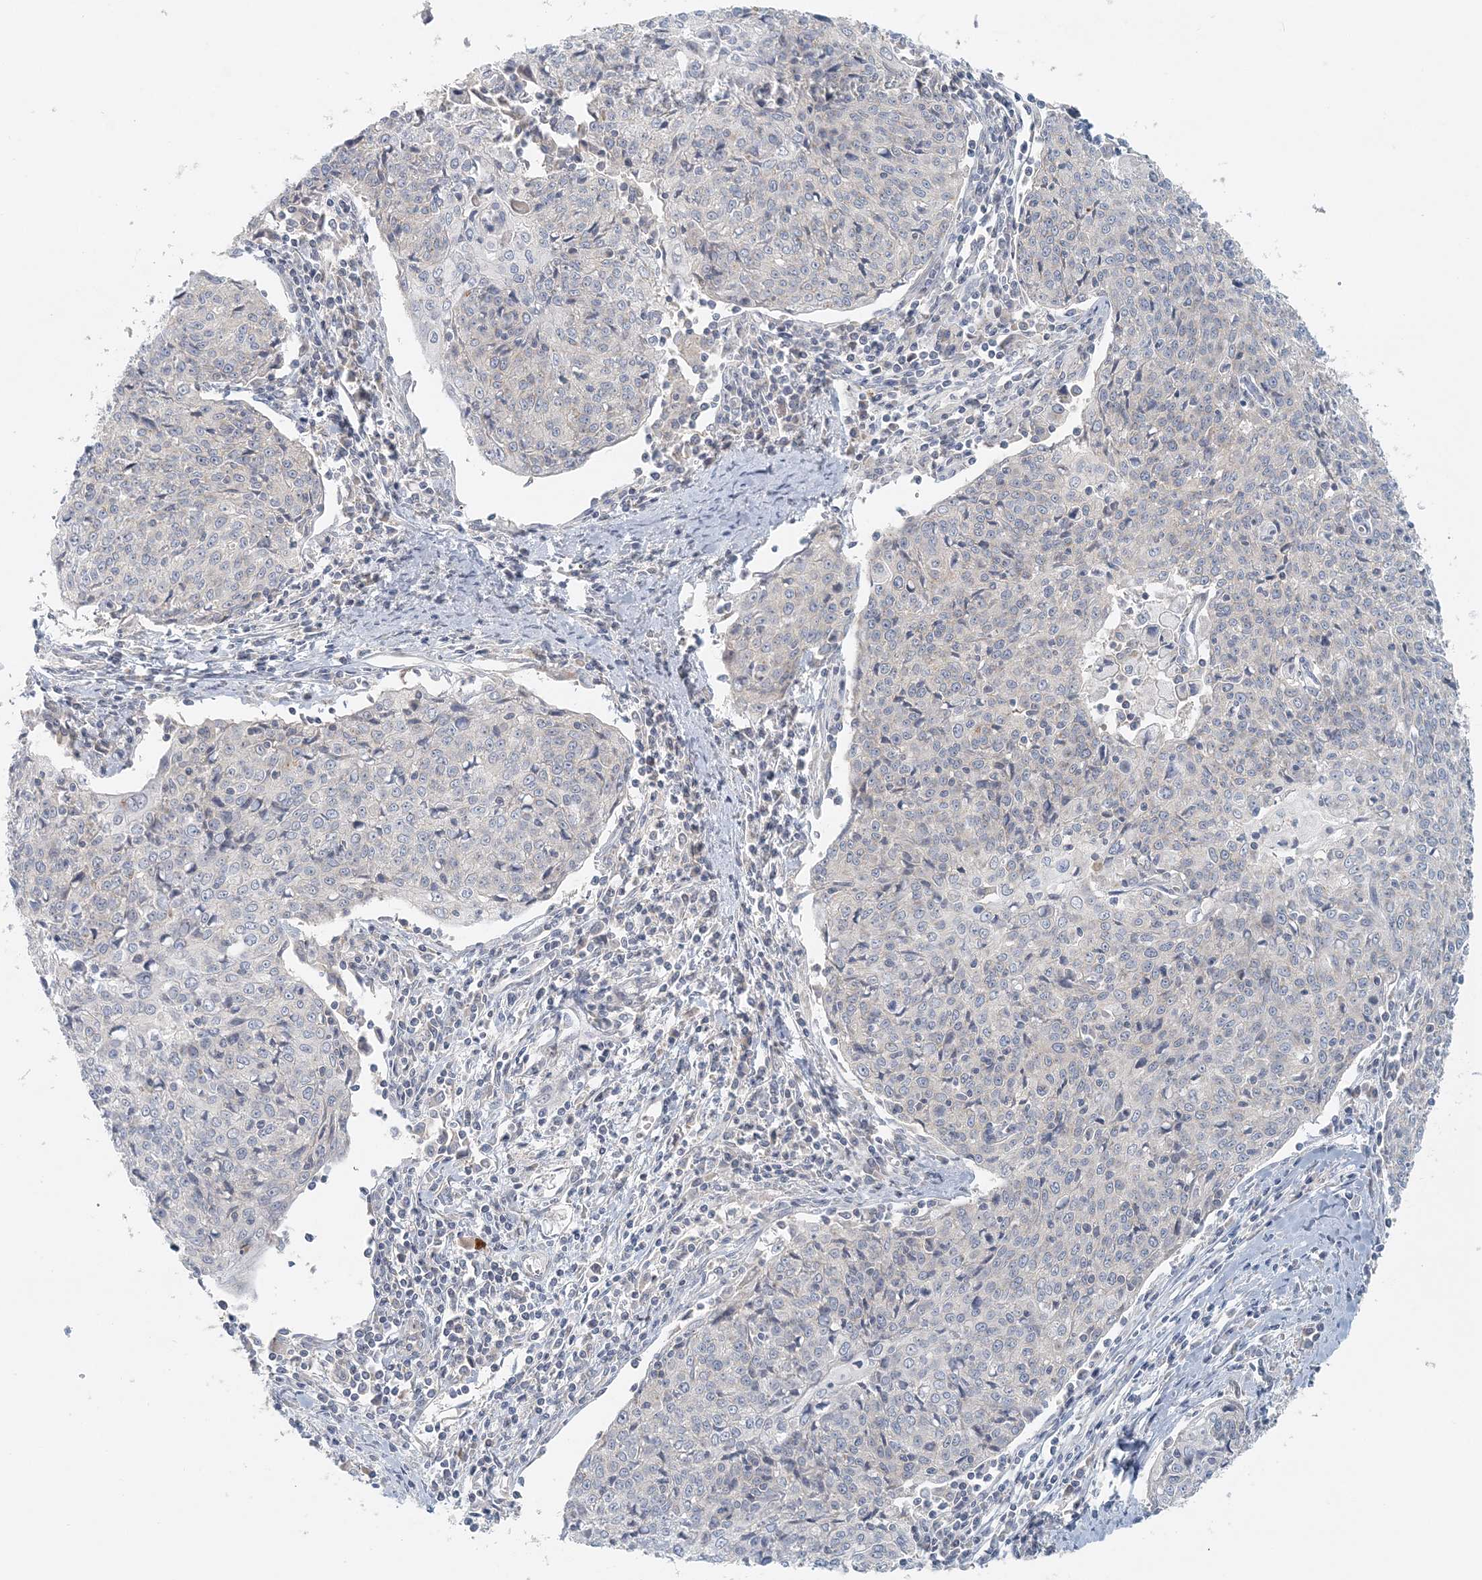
{"staining": {"intensity": "negative", "quantity": "none", "location": "none"}, "tissue": "cervical cancer", "cell_type": "Tumor cells", "image_type": "cancer", "snomed": [{"axis": "morphology", "description": "Squamous cell carcinoma, NOS"}, {"axis": "topography", "description": "Cervix"}], "caption": "Immunohistochemistry (IHC) micrograph of human cervical squamous cell carcinoma stained for a protein (brown), which shows no positivity in tumor cells.", "gene": "NAA11", "patient": {"sex": "female", "age": 48}}